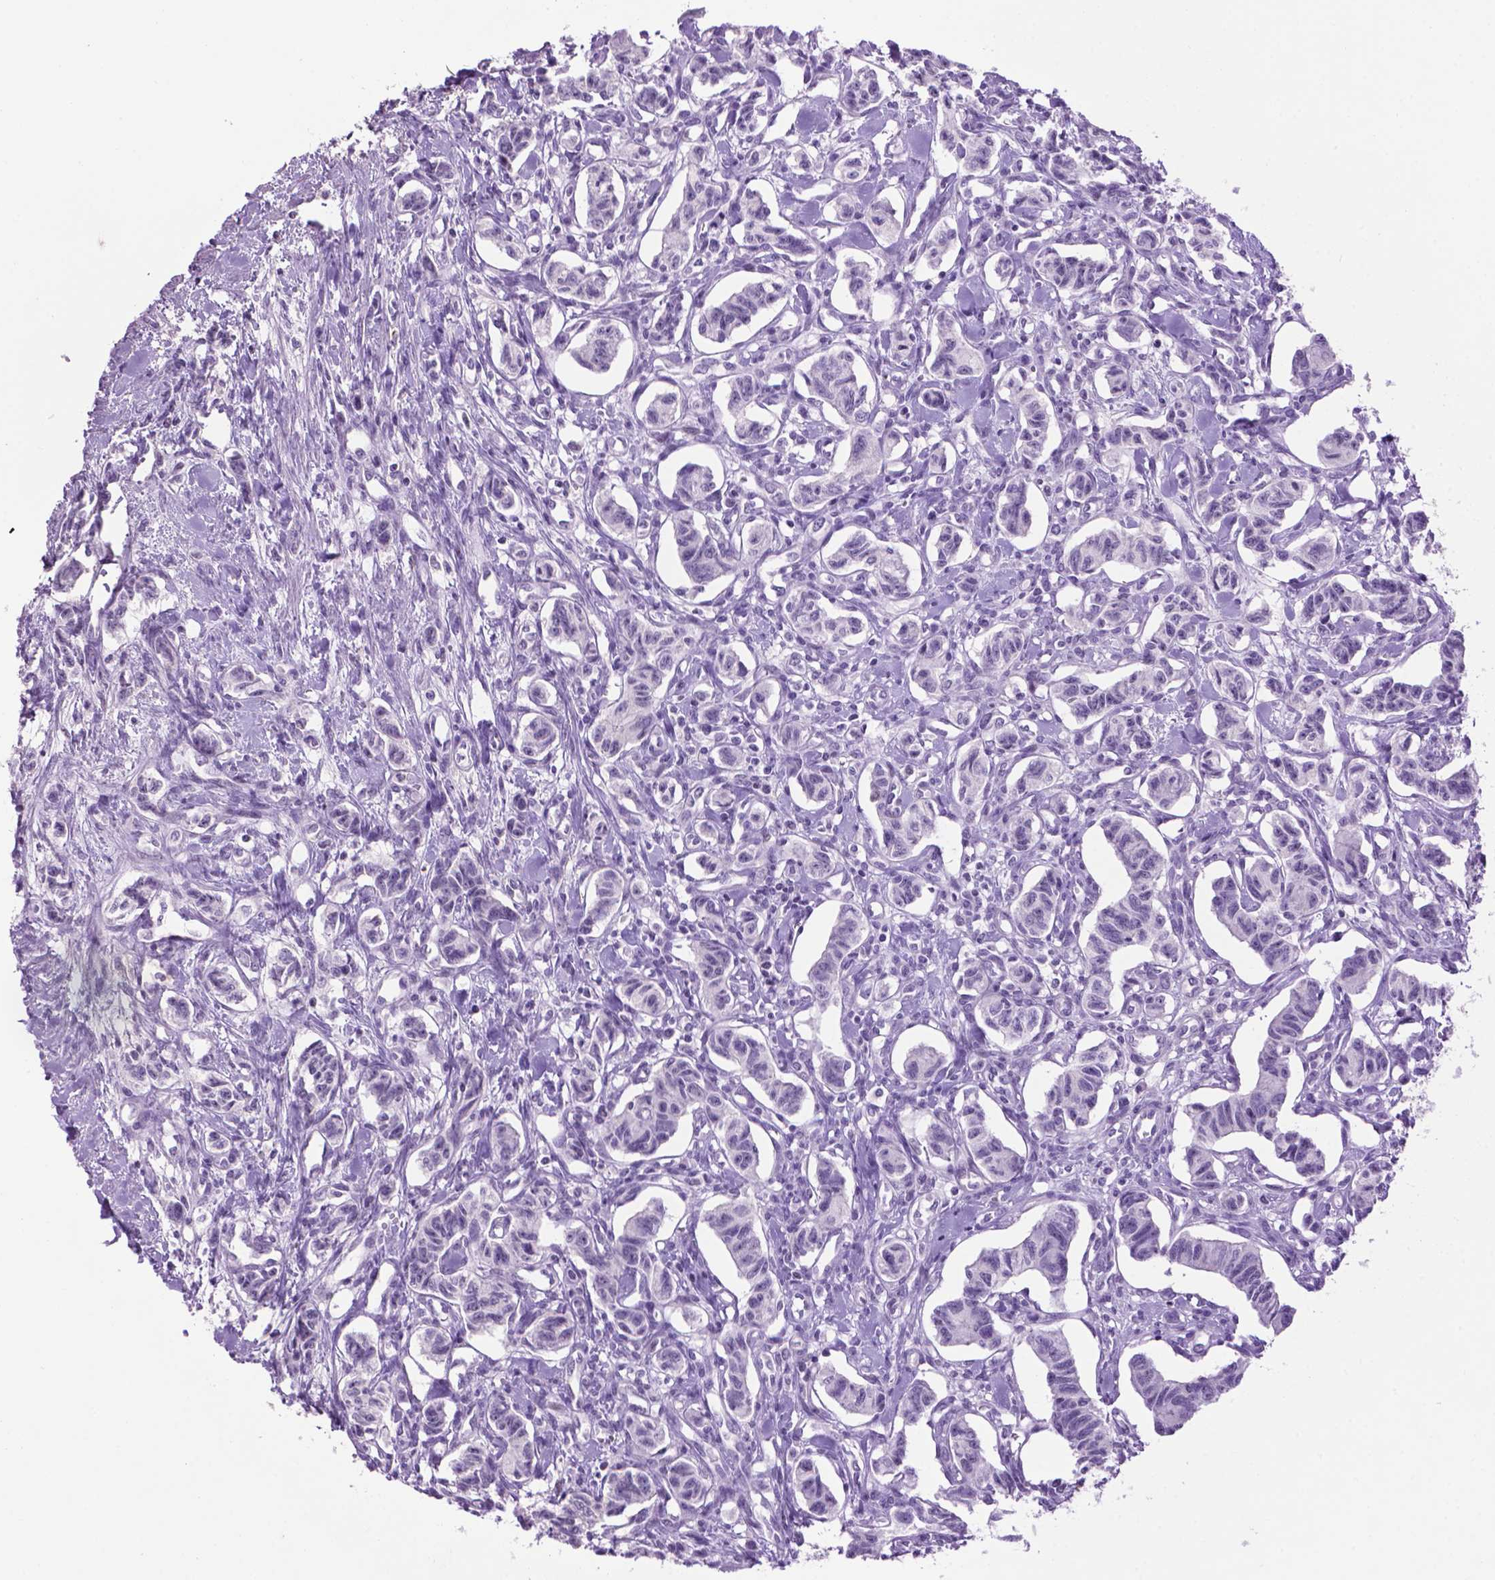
{"staining": {"intensity": "negative", "quantity": "none", "location": "none"}, "tissue": "carcinoid", "cell_type": "Tumor cells", "image_type": "cancer", "snomed": [{"axis": "morphology", "description": "Carcinoid, malignant, NOS"}, {"axis": "topography", "description": "Kidney"}], "caption": "Histopathology image shows no protein positivity in tumor cells of carcinoid (malignant) tissue. Nuclei are stained in blue.", "gene": "TH", "patient": {"sex": "female", "age": 41}}